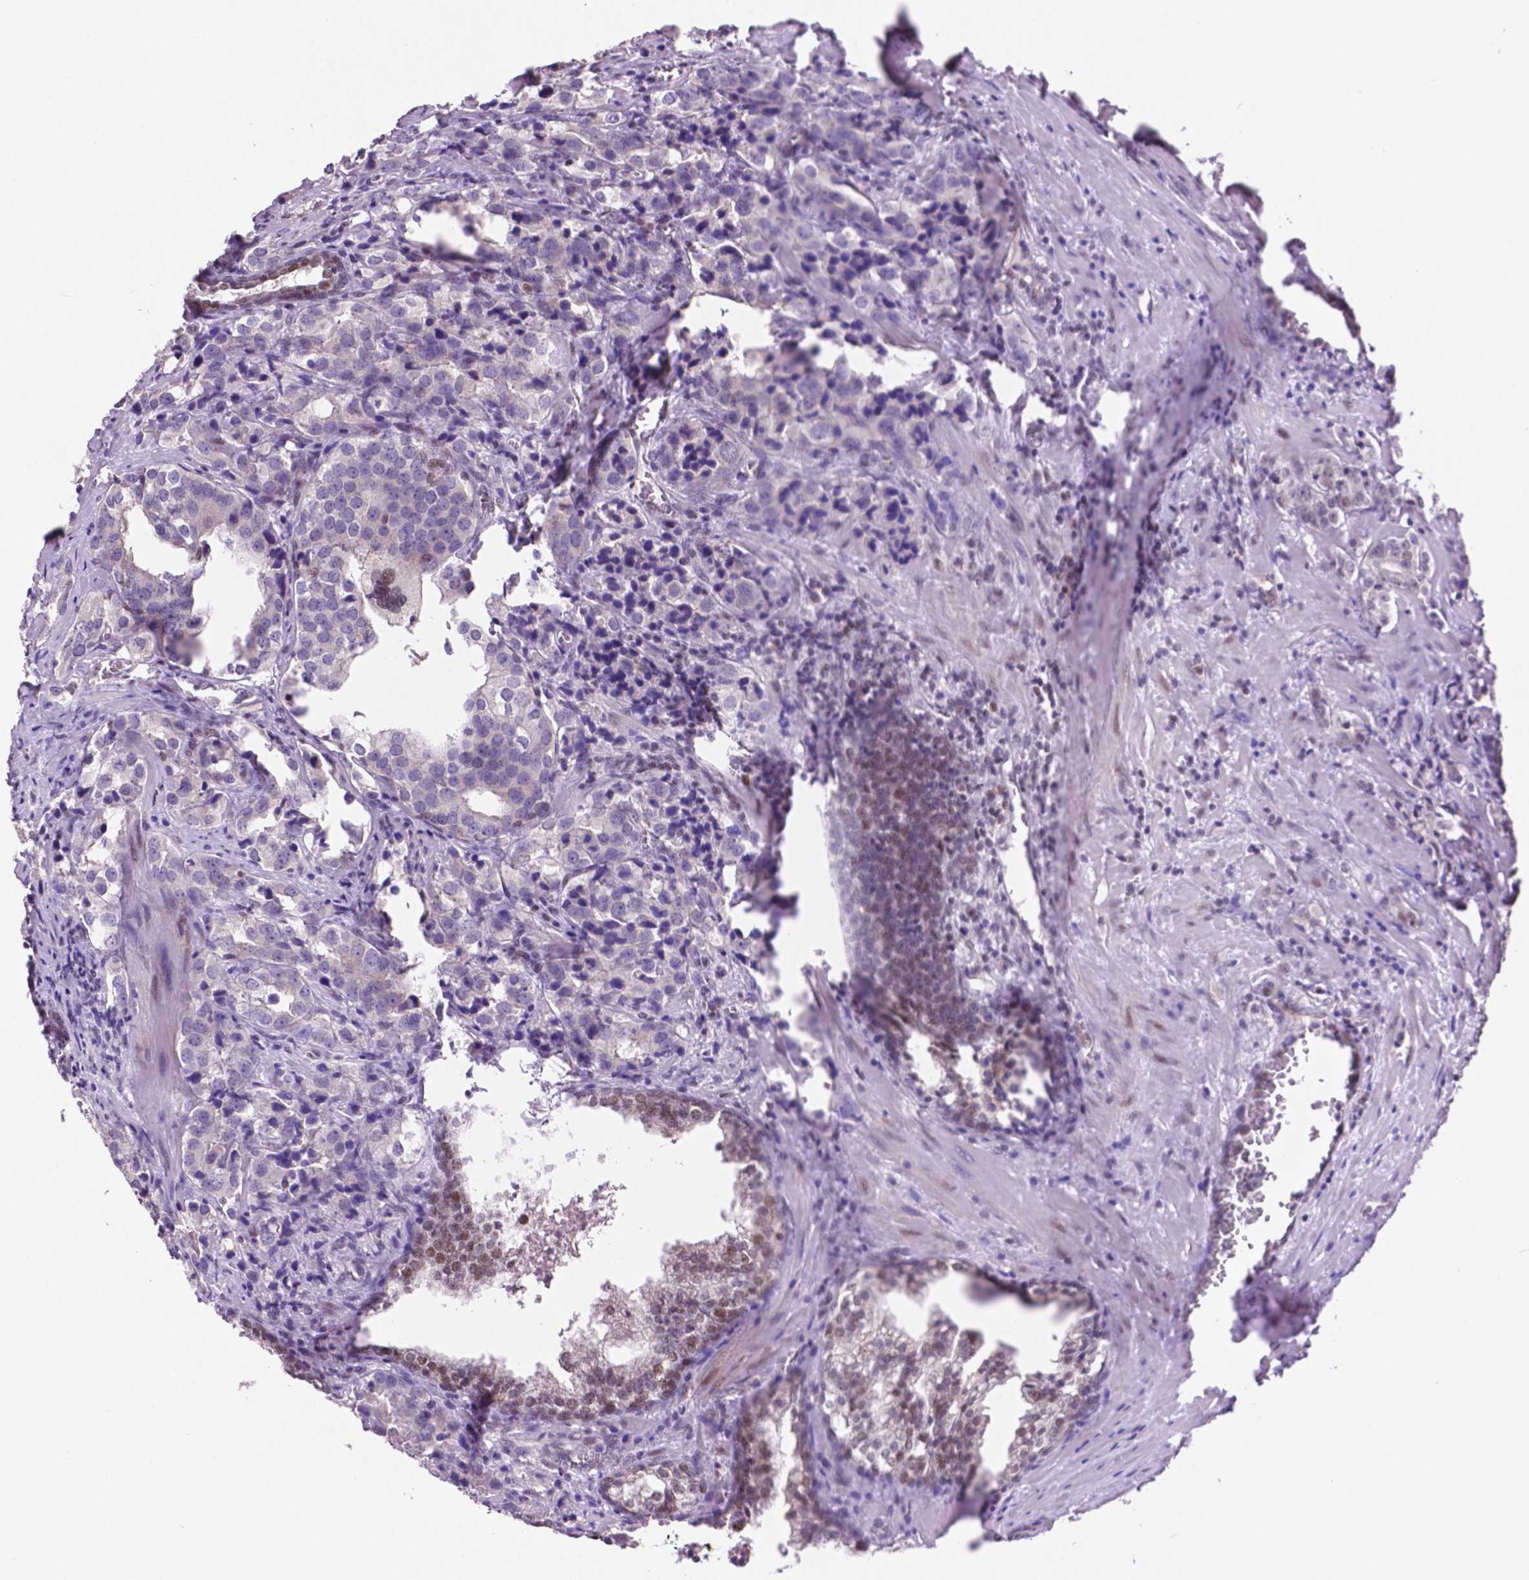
{"staining": {"intensity": "negative", "quantity": "none", "location": "none"}, "tissue": "prostate cancer", "cell_type": "Tumor cells", "image_type": "cancer", "snomed": [{"axis": "morphology", "description": "Adenocarcinoma, NOS"}, {"axis": "topography", "description": "Prostate and seminal vesicle, NOS"}], "caption": "Immunohistochemistry (IHC) histopathology image of prostate adenocarcinoma stained for a protein (brown), which displays no expression in tumor cells.", "gene": "NCOR1", "patient": {"sex": "male", "age": 63}}